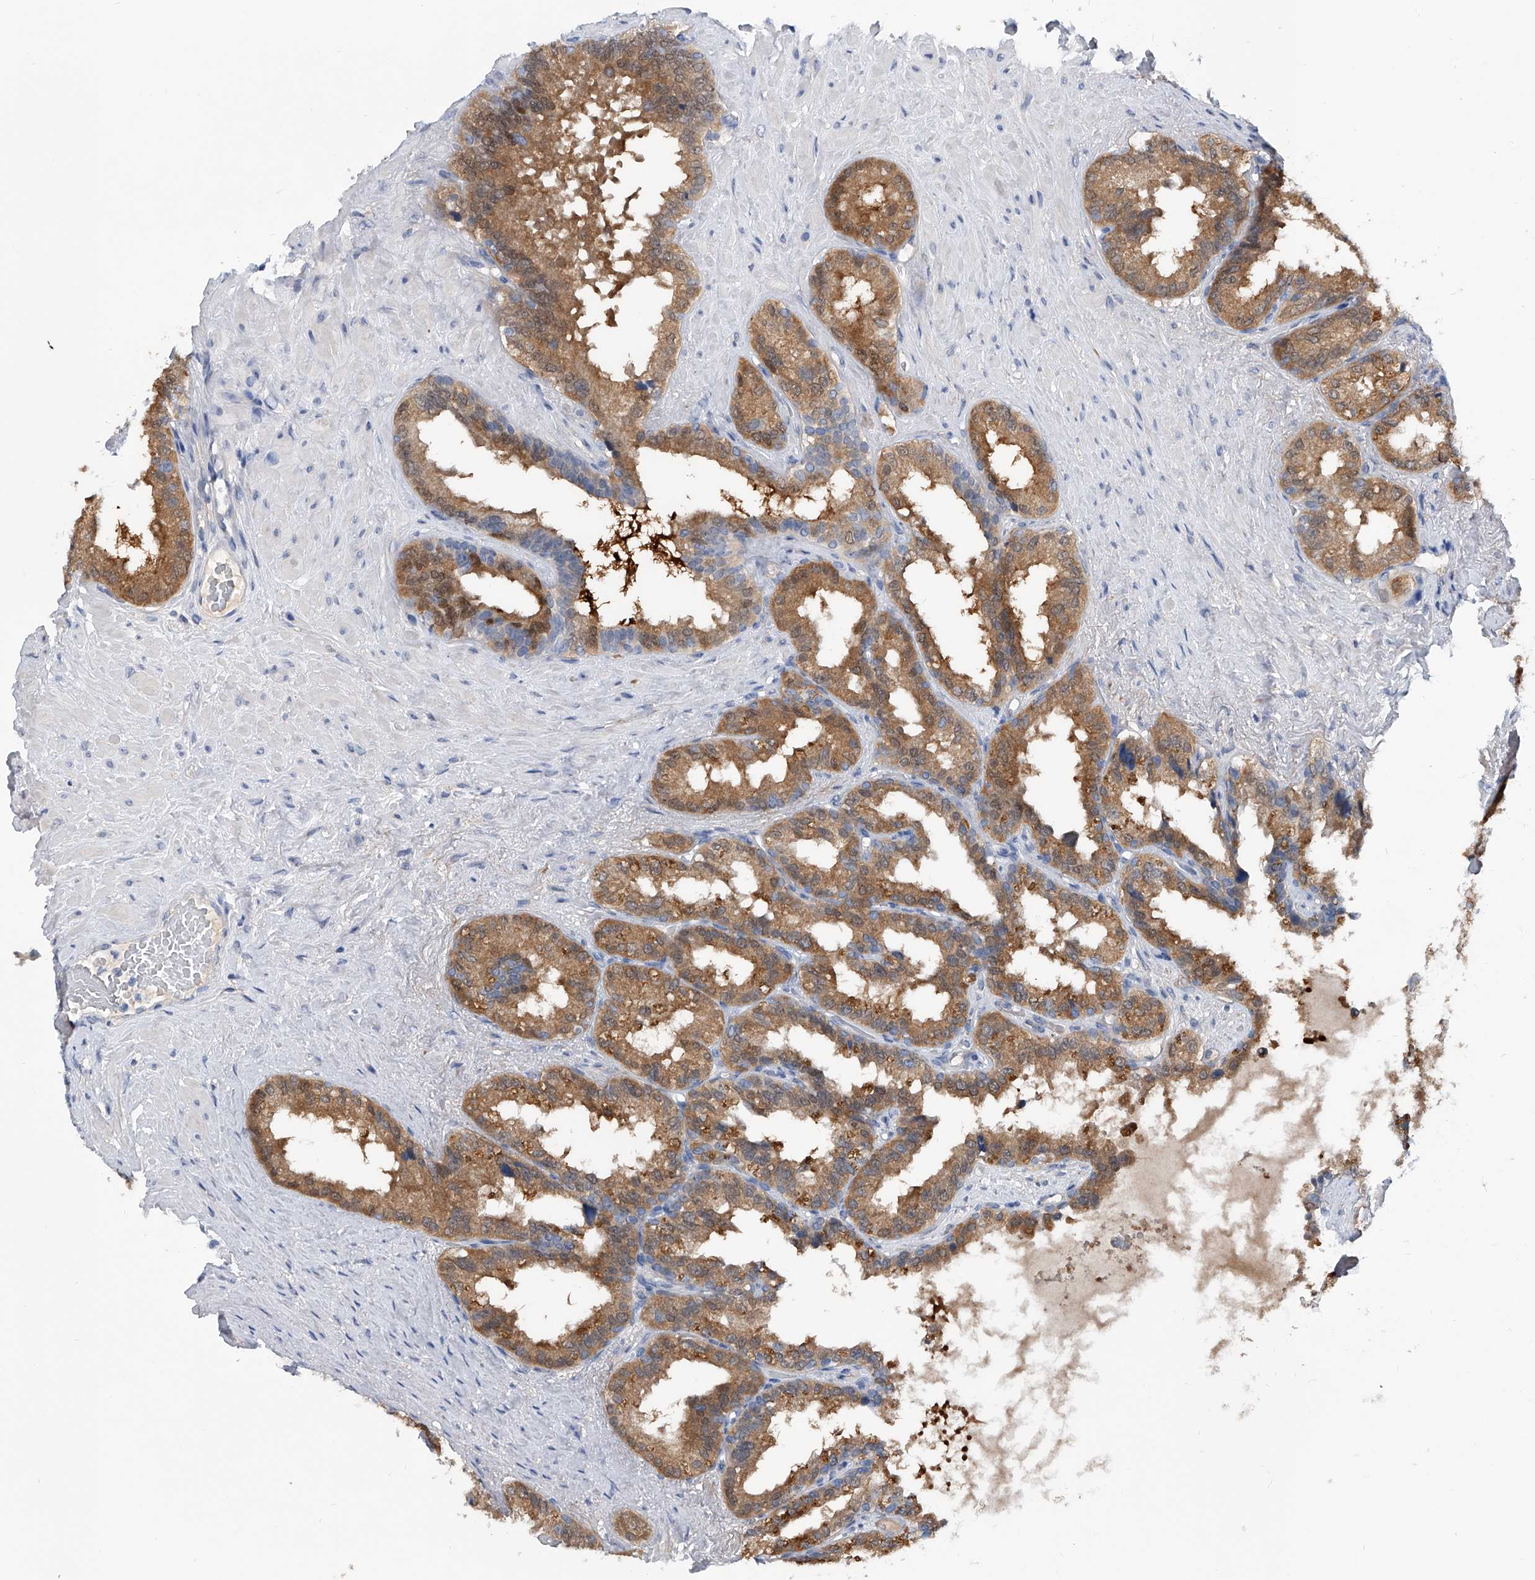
{"staining": {"intensity": "moderate", "quantity": ">75%", "location": "cytoplasmic/membranous"}, "tissue": "seminal vesicle", "cell_type": "Glandular cells", "image_type": "normal", "snomed": [{"axis": "morphology", "description": "Normal tissue, NOS"}, {"axis": "topography", "description": "Seminal veicle"}], "caption": "Moderate cytoplasmic/membranous positivity is appreciated in approximately >75% of glandular cells in unremarkable seminal vesicle.", "gene": "PGM3", "patient": {"sex": "male", "age": 80}}